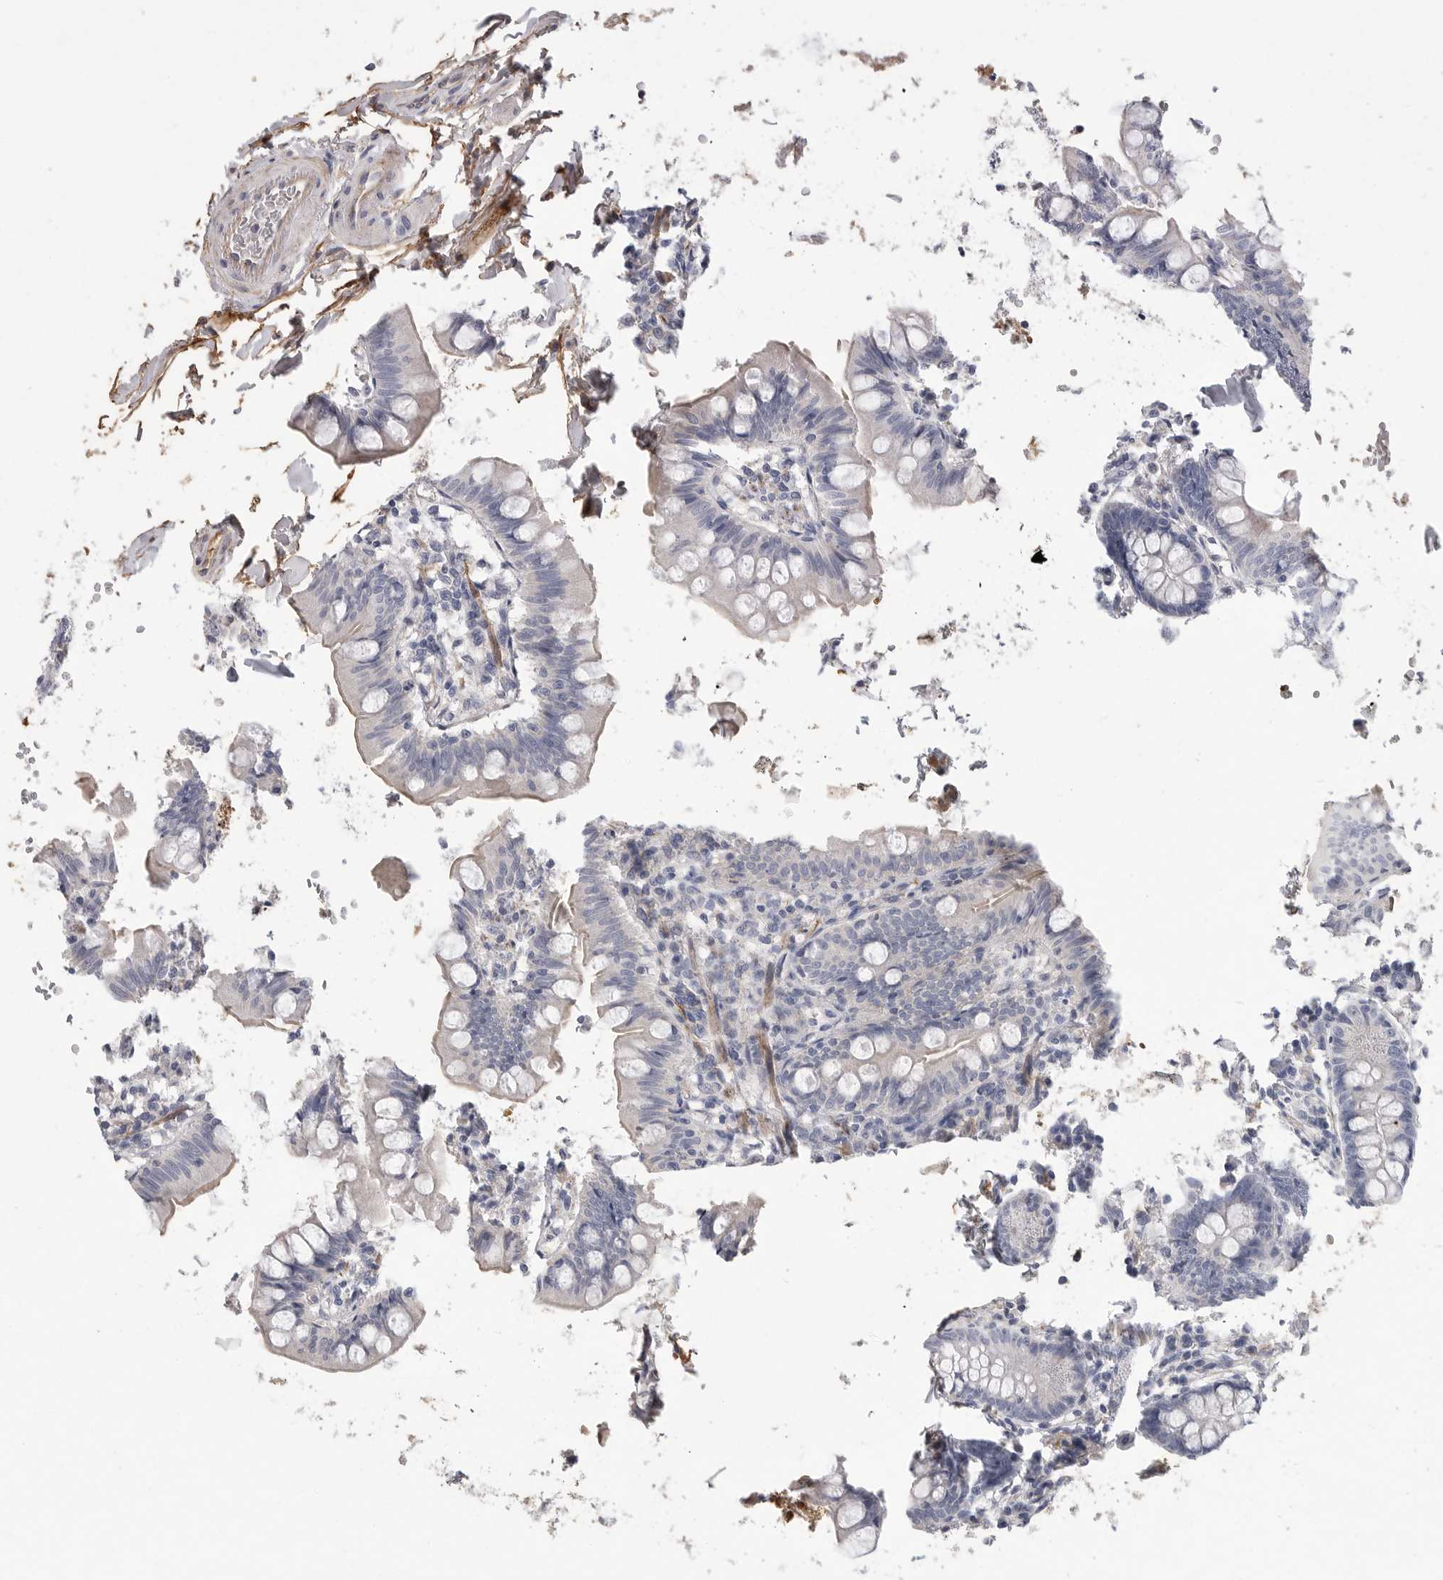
{"staining": {"intensity": "negative", "quantity": "none", "location": "none"}, "tissue": "small intestine", "cell_type": "Glandular cells", "image_type": "normal", "snomed": [{"axis": "morphology", "description": "Normal tissue, NOS"}, {"axis": "topography", "description": "Small intestine"}], "caption": "IHC histopathology image of normal small intestine: small intestine stained with DAB (3,3'-diaminobenzidine) displays no significant protein expression in glandular cells.", "gene": "SDC3", "patient": {"sex": "female", "age": 84}}